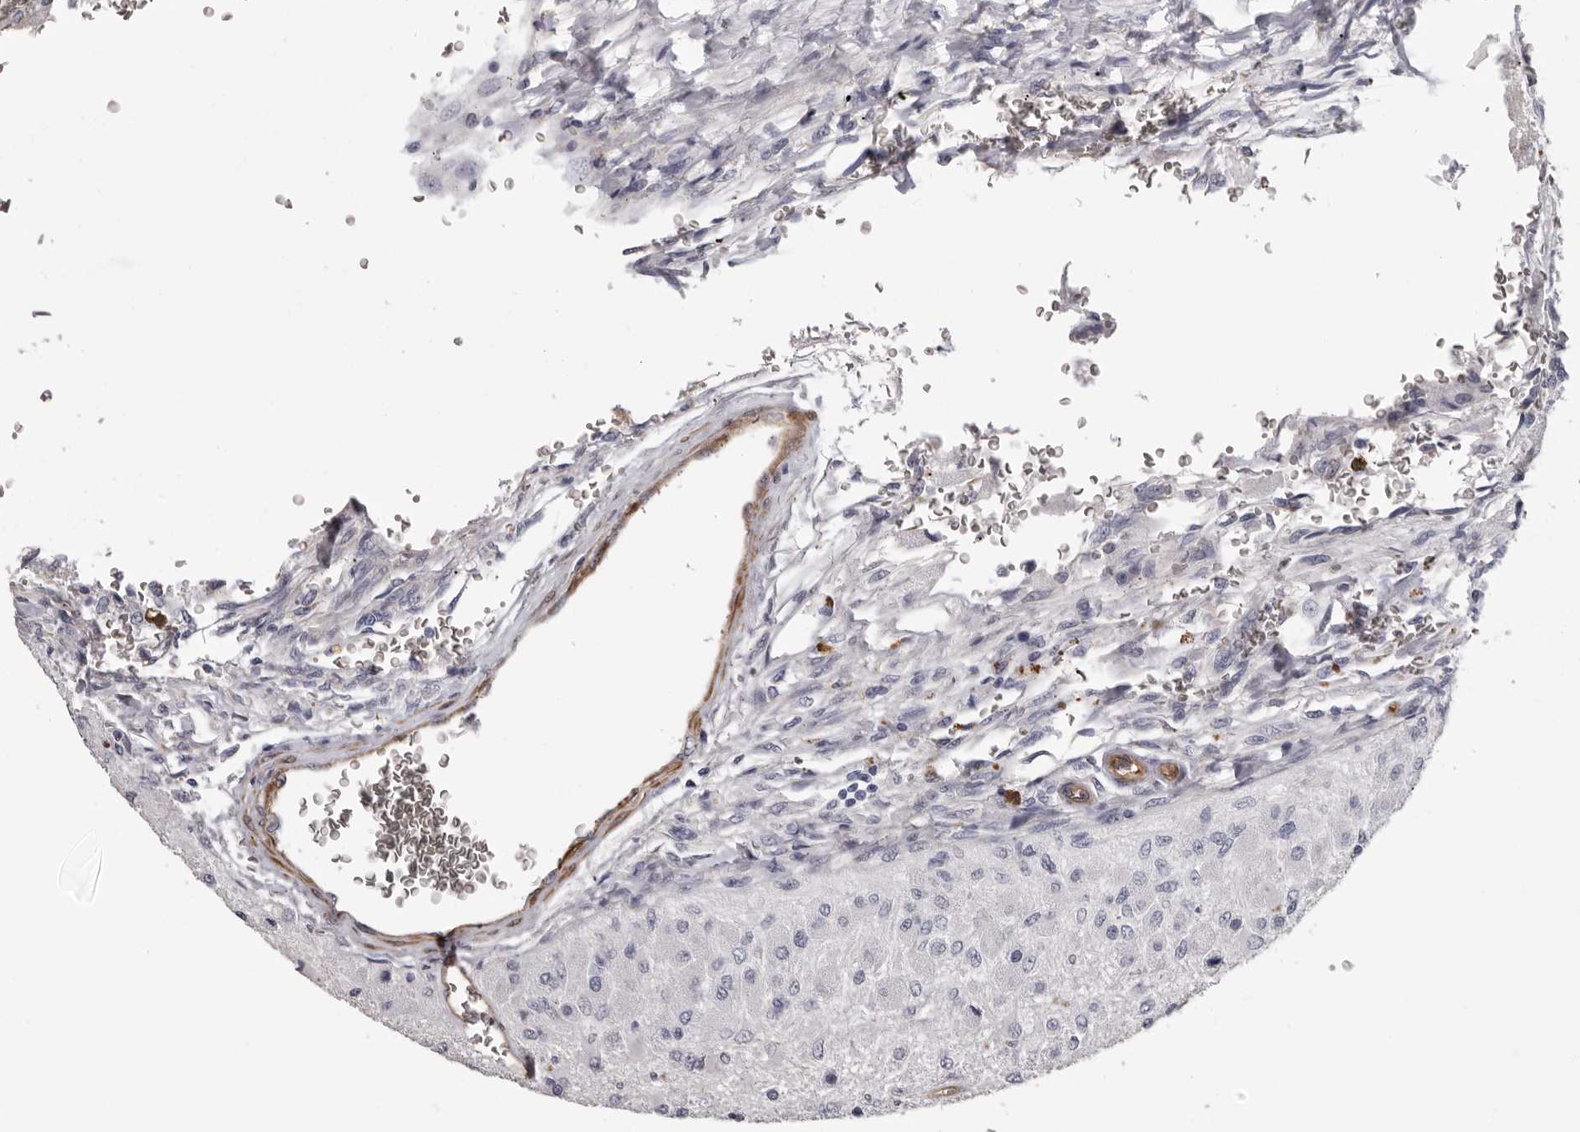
{"staining": {"intensity": "negative", "quantity": "none", "location": "none"}, "tissue": "glioma", "cell_type": "Tumor cells", "image_type": "cancer", "snomed": [{"axis": "morphology", "description": "Normal tissue, NOS"}, {"axis": "morphology", "description": "Glioma, malignant, High grade"}, {"axis": "topography", "description": "Cerebral cortex"}], "caption": "An image of human glioma is negative for staining in tumor cells. (DAB (3,3'-diaminobenzidine) immunohistochemistry (IHC) with hematoxylin counter stain).", "gene": "ADGRL4", "patient": {"sex": "male", "age": 77}}